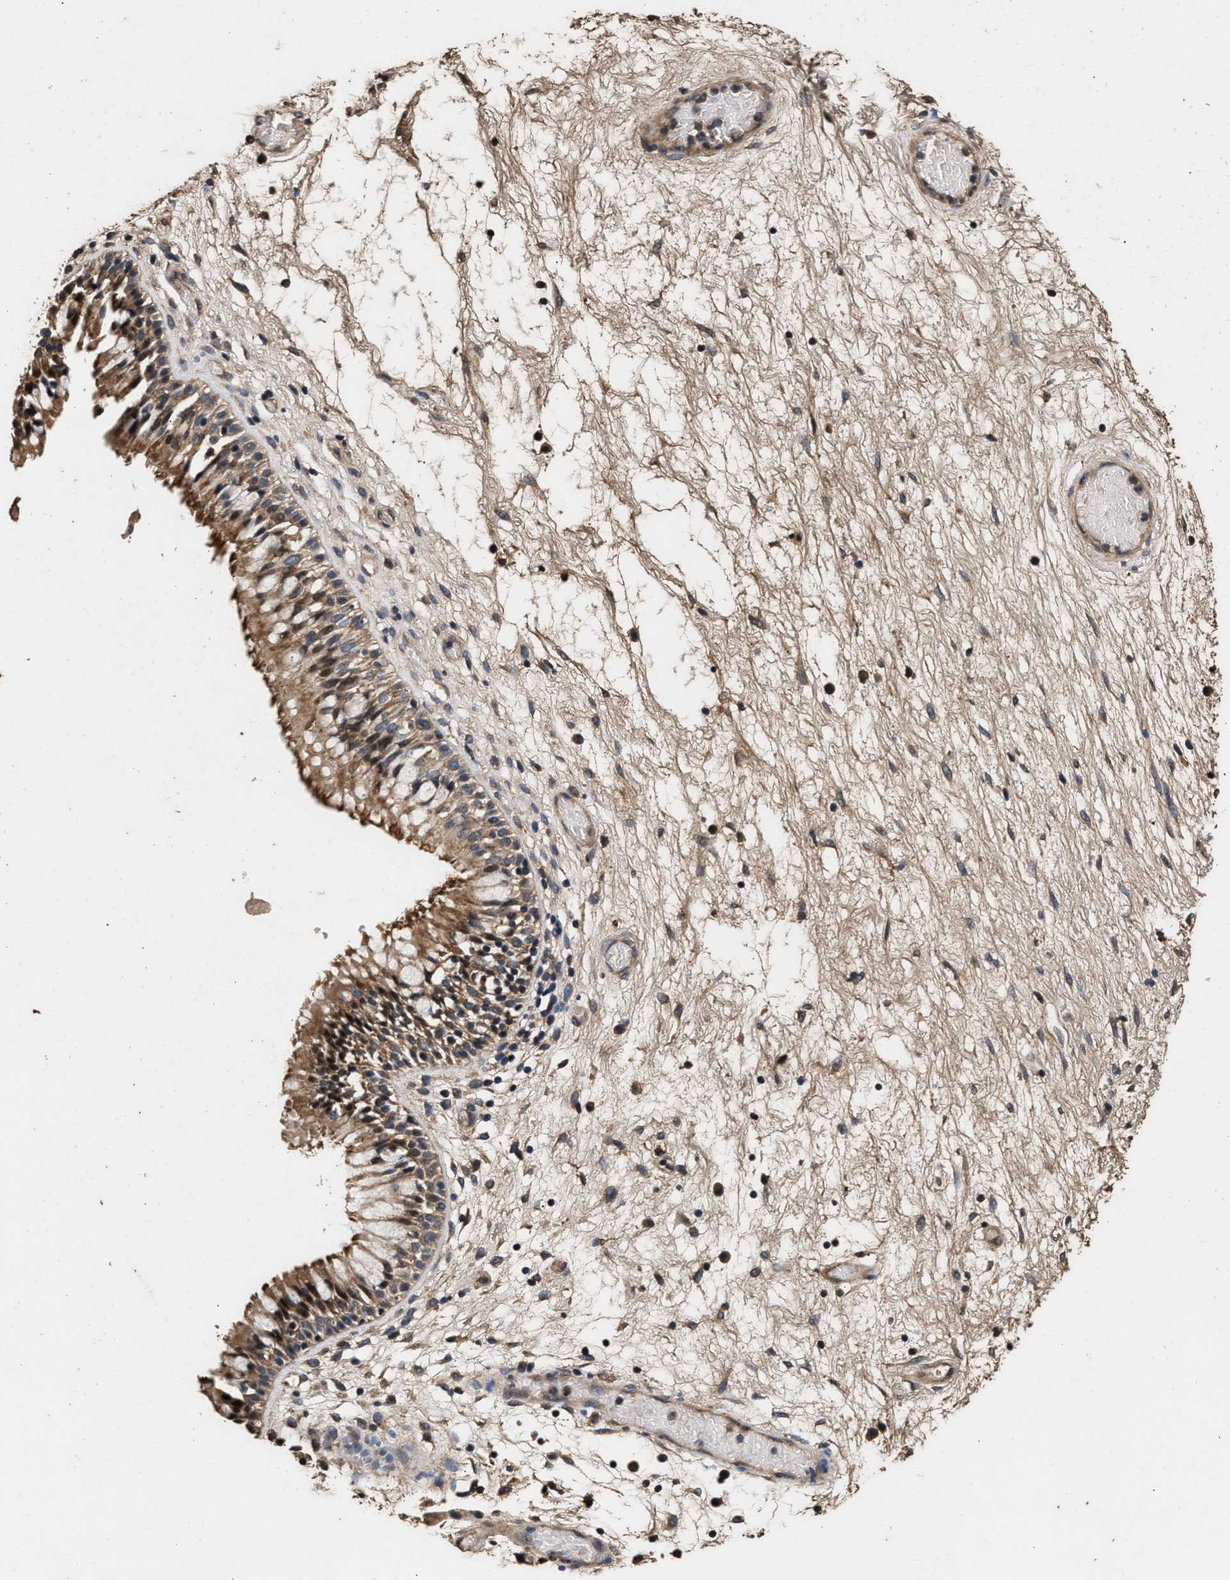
{"staining": {"intensity": "moderate", "quantity": ">75%", "location": "cytoplasmic/membranous"}, "tissue": "nasopharynx", "cell_type": "Respiratory epithelial cells", "image_type": "normal", "snomed": [{"axis": "morphology", "description": "Normal tissue, NOS"}, {"axis": "morphology", "description": "Inflammation, NOS"}, {"axis": "topography", "description": "Nasopharynx"}], "caption": "Nasopharynx stained with DAB immunohistochemistry exhibits medium levels of moderate cytoplasmic/membranous expression in about >75% of respiratory epithelial cells.", "gene": "ENSG00000286112", "patient": {"sex": "male", "age": 48}}